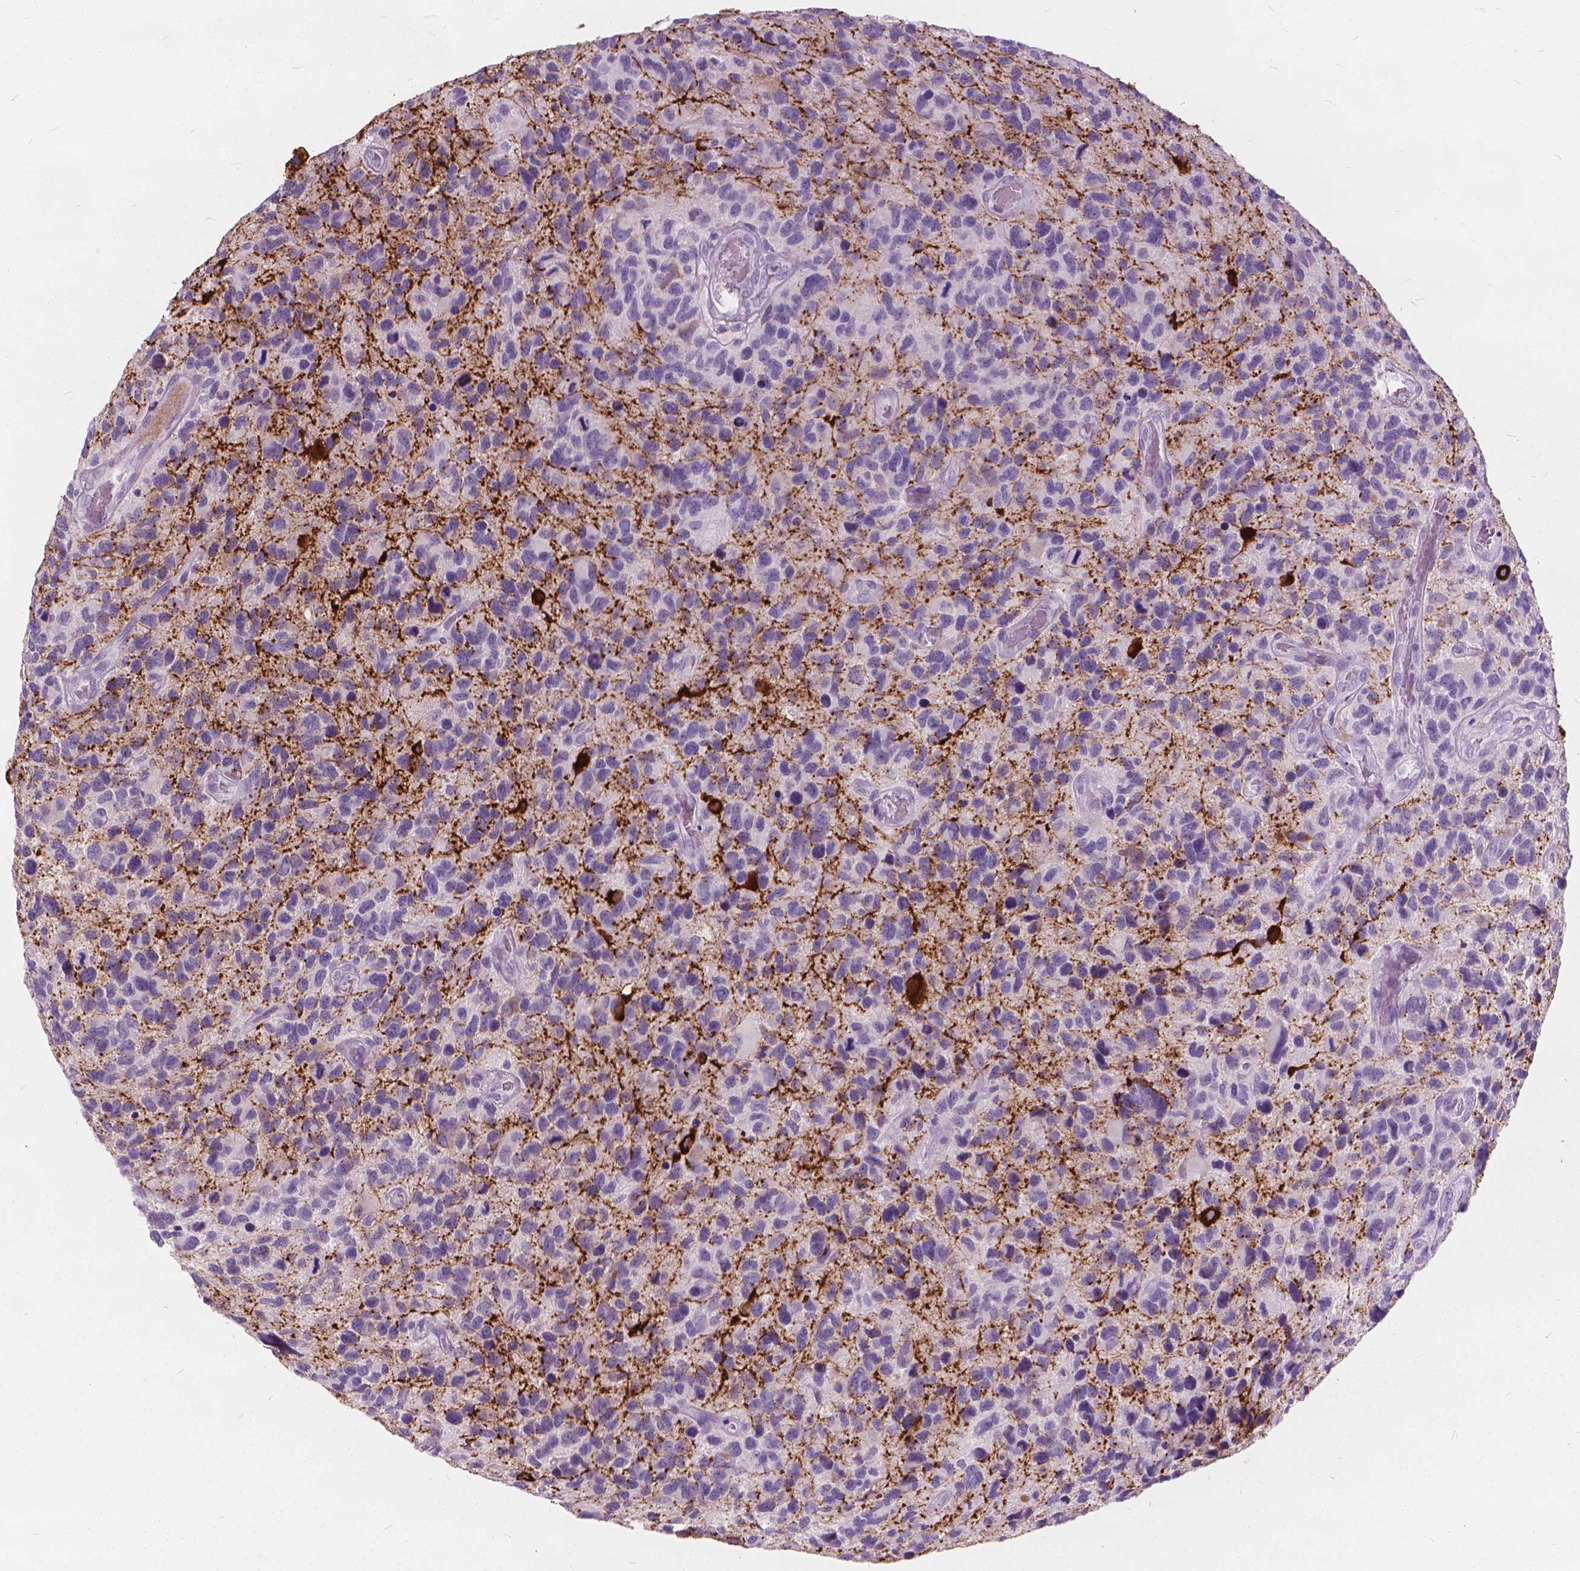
{"staining": {"intensity": "negative", "quantity": "none", "location": "none"}, "tissue": "glioma", "cell_type": "Tumor cells", "image_type": "cancer", "snomed": [{"axis": "morphology", "description": "Glioma, malignant, NOS"}, {"axis": "morphology", "description": "Glioma, malignant, High grade"}, {"axis": "topography", "description": "Brain"}], "caption": "This micrograph is of malignant glioma stained with immunohistochemistry to label a protein in brown with the nuclei are counter-stained blue. There is no staining in tumor cells. (DAB (3,3'-diaminobenzidine) immunohistochemistry (IHC) visualized using brightfield microscopy, high magnification).", "gene": "DNM1", "patient": {"sex": "female", "age": 71}}